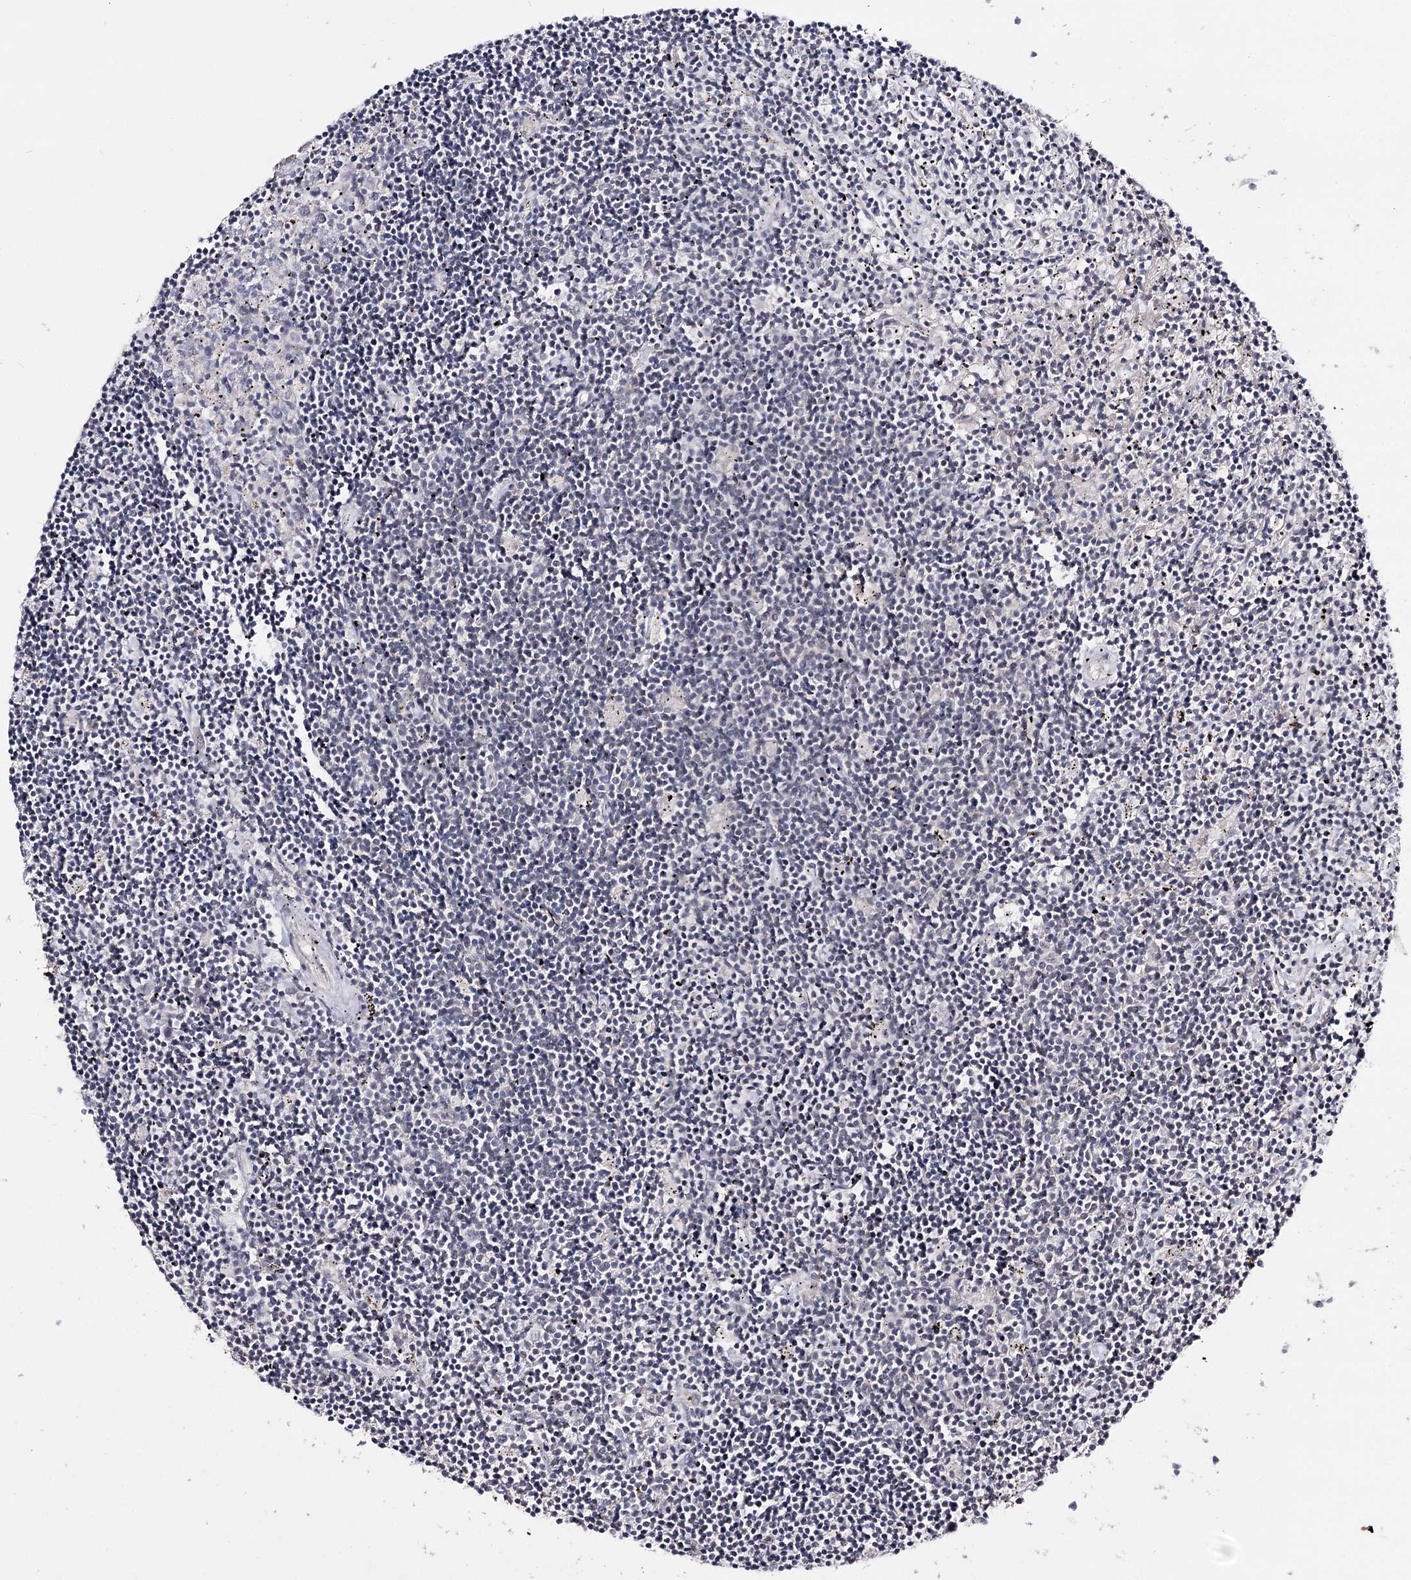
{"staining": {"intensity": "negative", "quantity": "none", "location": "none"}, "tissue": "lymphoma", "cell_type": "Tumor cells", "image_type": "cancer", "snomed": [{"axis": "morphology", "description": "Malignant lymphoma, non-Hodgkin's type, Low grade"}, {"axis": "topography", "description": "Spleen"}], "caption": "Human low-grade malignant lymphoma, non-Hodgkin's type stained for a protein using immunohistochemistry exhibits no positivity in tumor cells.", "gene": "HSD11B2", "patient": {"sex": "male", "age": 76}}